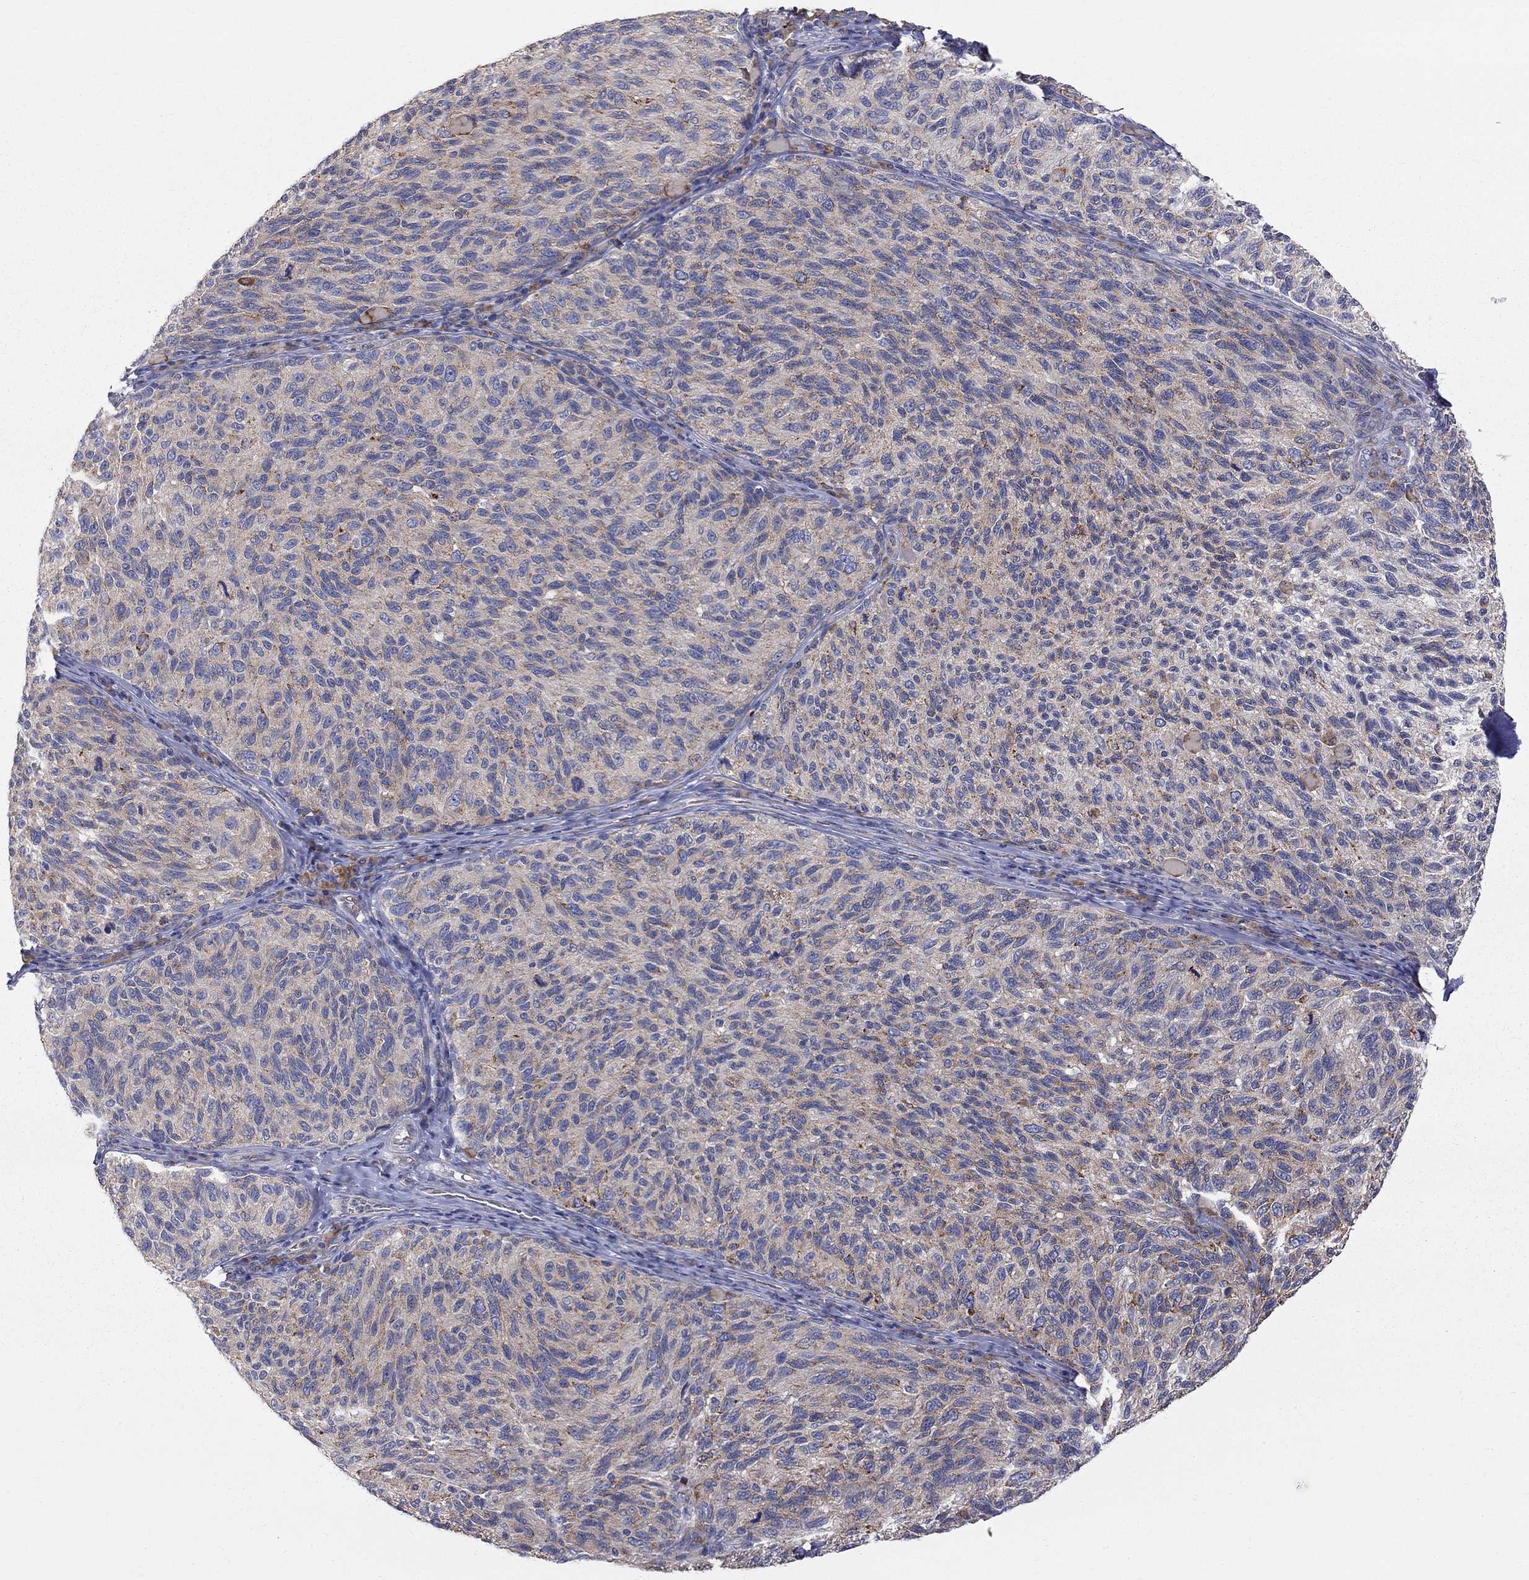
{"staining": {"intensity": "strong", "quantity": "<25%", "location": "cytoplasmic/membranous"}, "tissue": "melanoma", "cell_type": "Tumor cells", "image_type": "cancer", "snomed": [{"axis": "morphology", "description": "Malignant melanoma, NOS"}, {"axis": "topography", "description": "Skin"}], "caption": "Malignant melanoma was stained to show a protein in brown. There is medium levels of strong cytoplasmic/membranous staining in approximately <25% of tumor cells. (DAB = brown stain, brightfield microscopy at high magnification).", "gene": "CASTOR1", "patient": {"sex": "female", "age": 73}}